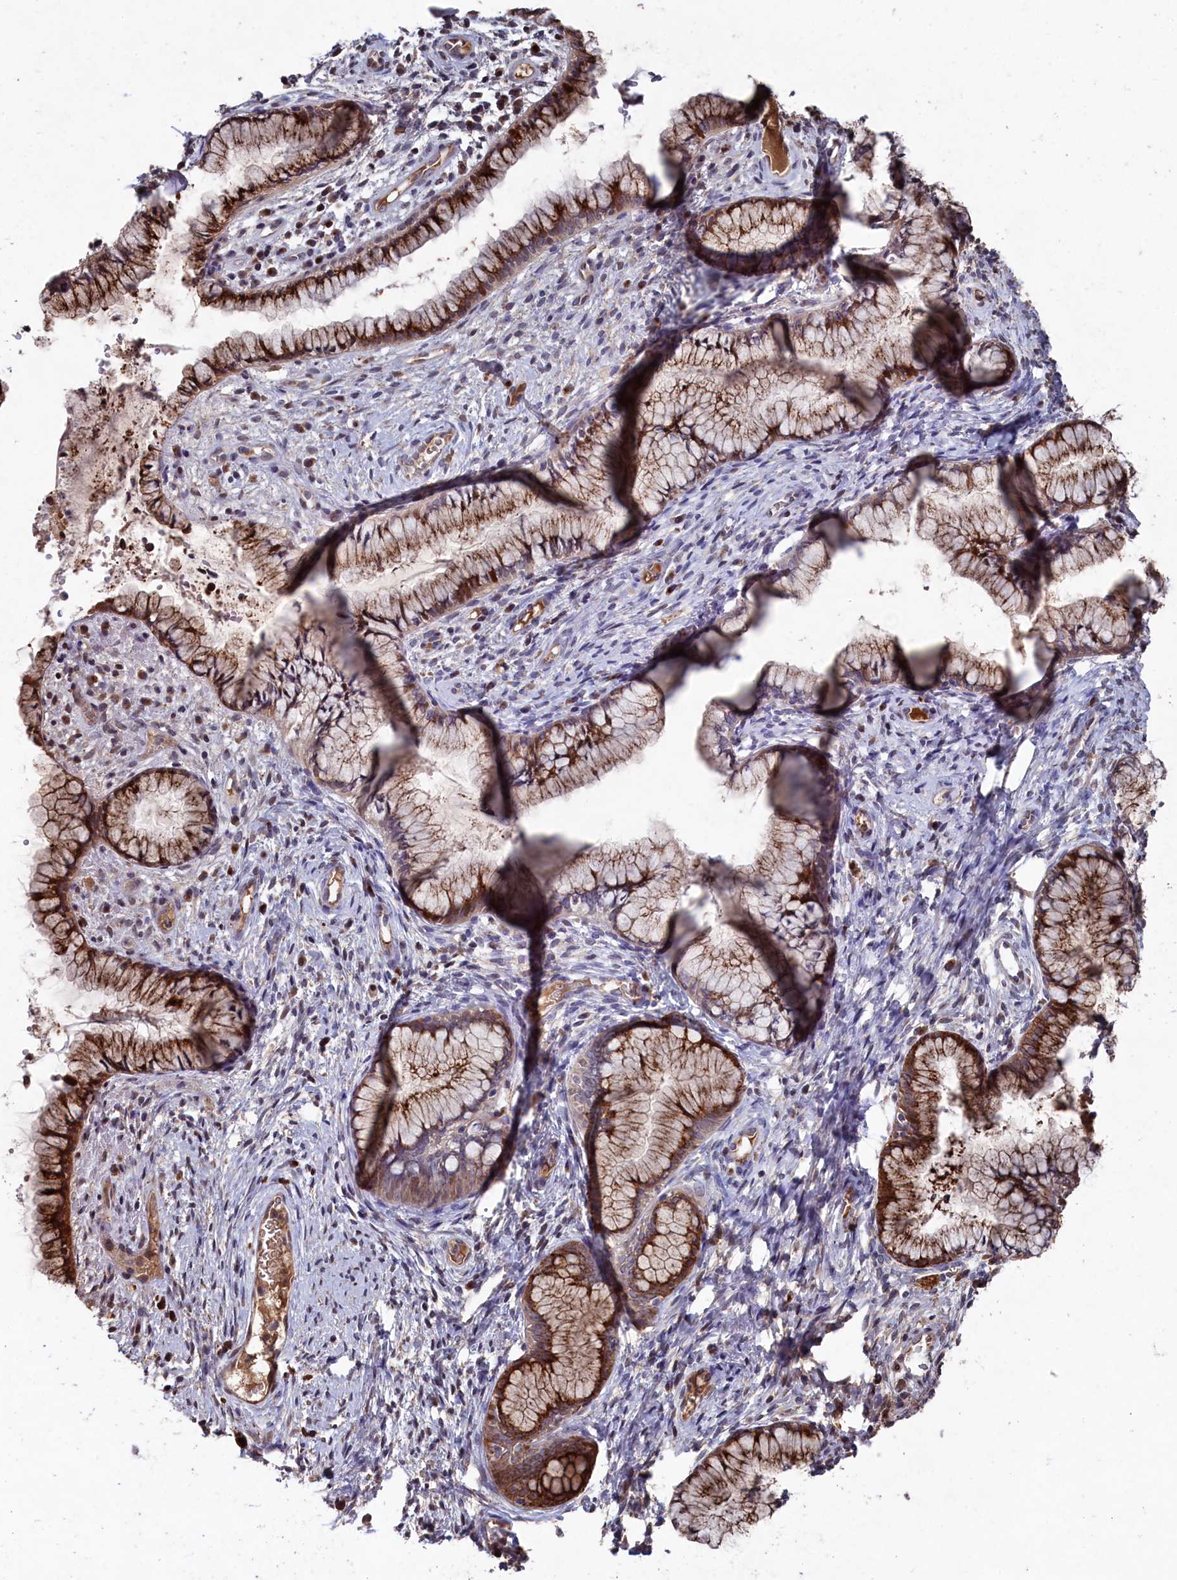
{"staining": {"intensity": "moderate", "quantity": ">75%", "location": "cytoplasmic/membranous,nuclear"}, "tissue": "cervix", "cell_type": "Glandular cells", "image_type": "normal", "snomed": [{"axis": "morphology", "description": "Normal tissue, NOS"}, {"axis": "topography", "description": "Cervix"}], "caption": "Immunohistochemistry (IHC) photomicrograph of normal human cervix stained for a protein (brown), which reveals medium levels of moderate cytoplasmic/membranous,nuclear positivity in about >75% of glandular cells.", "gene": "NAA60", "patient": {"sex": "female", "age": 42}}